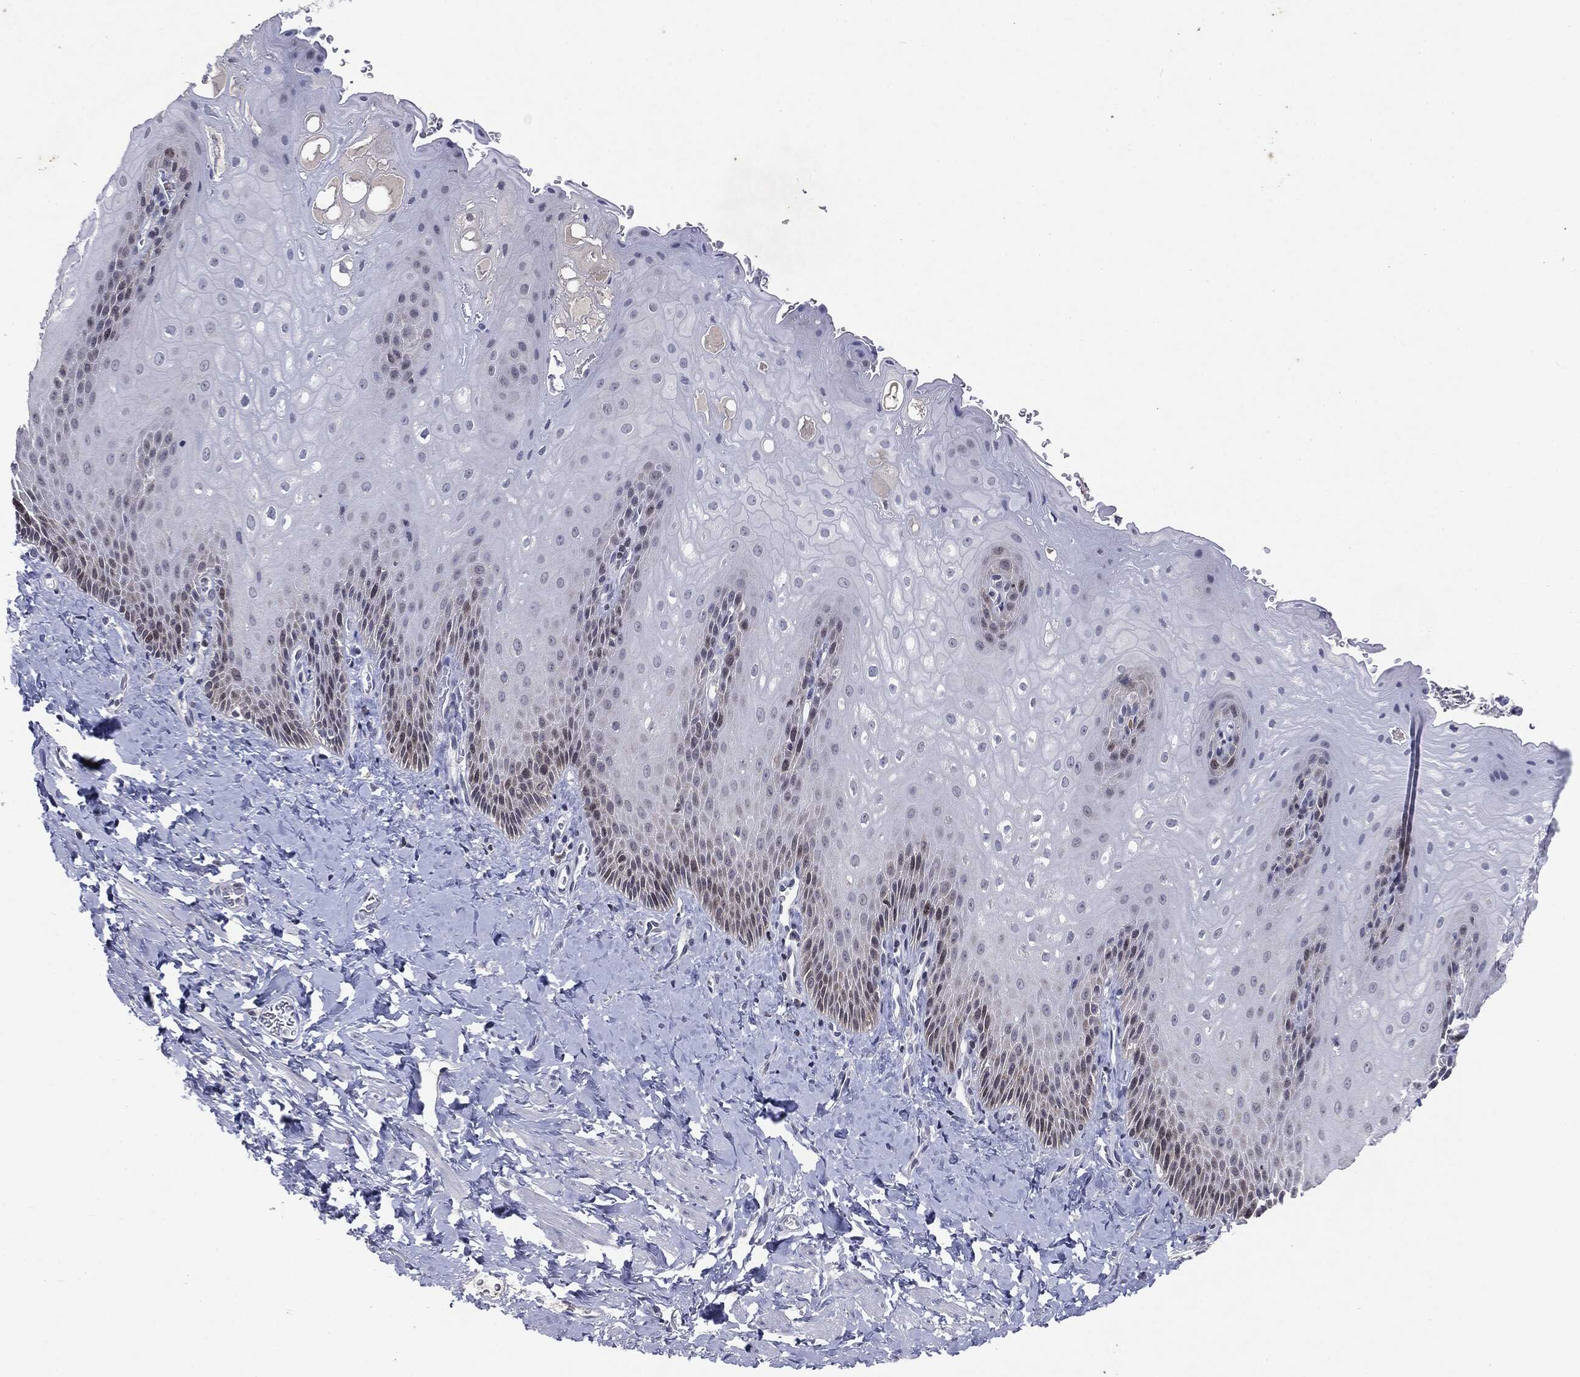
{"staining": {"intensity": "negative", "quantity": "none", "location": "none"}, "tissue": "esophagus", "cell_type": "Squamous epithelial cells", "image_type": "normal", "snomed": [{"axis": "morphology", "description": "Normal tissue, NOS"}, {"axis": "topography", "description": "Esophagus"}], "caption": "Immunohistochemical staining of unremarkable esophagus shows no significant staining in squamous epithelial cells.", "gene": "KIF2C", "patient": {"sex": "male", "age": 64}}